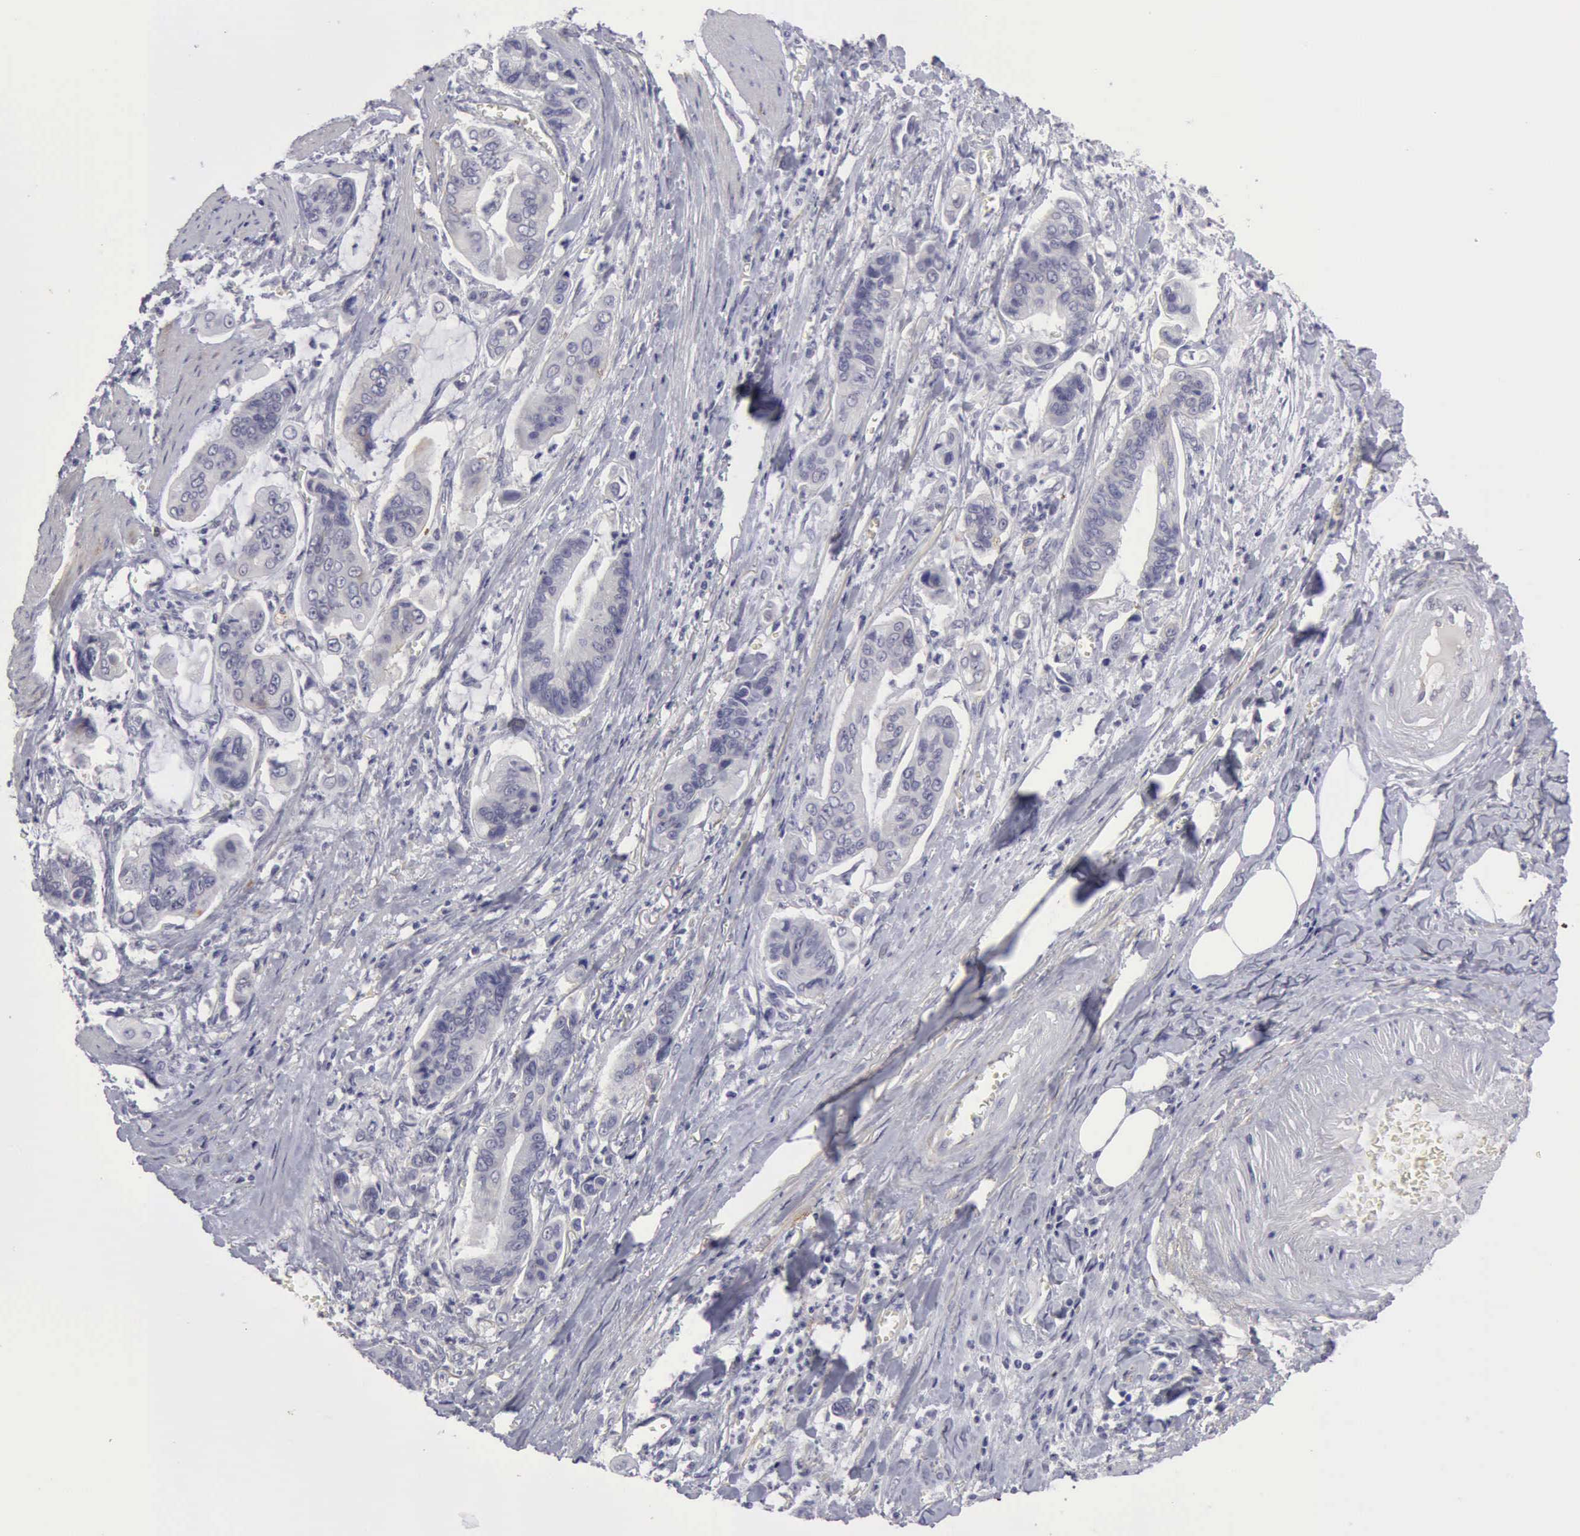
{"staining": {"intensity": "negative", "quantity": "none", "location": "none"}, "tissue": "stomach cancer", "cell_type": "Tumor cells", "image_type": "cancer", "snomed": [{"axis": "morphology", "description": "Adenocarcinoma, NOS"}, {"axis": "topography", "description": "Stomach, upper"}], "caption": "Human stomach adenocarcinoma stained for a protein using immunohistochemistry (IHC) shows no expression in tumor cells.", "gene": "TFRC", "patient": {"sex": "male", "age": 80}}